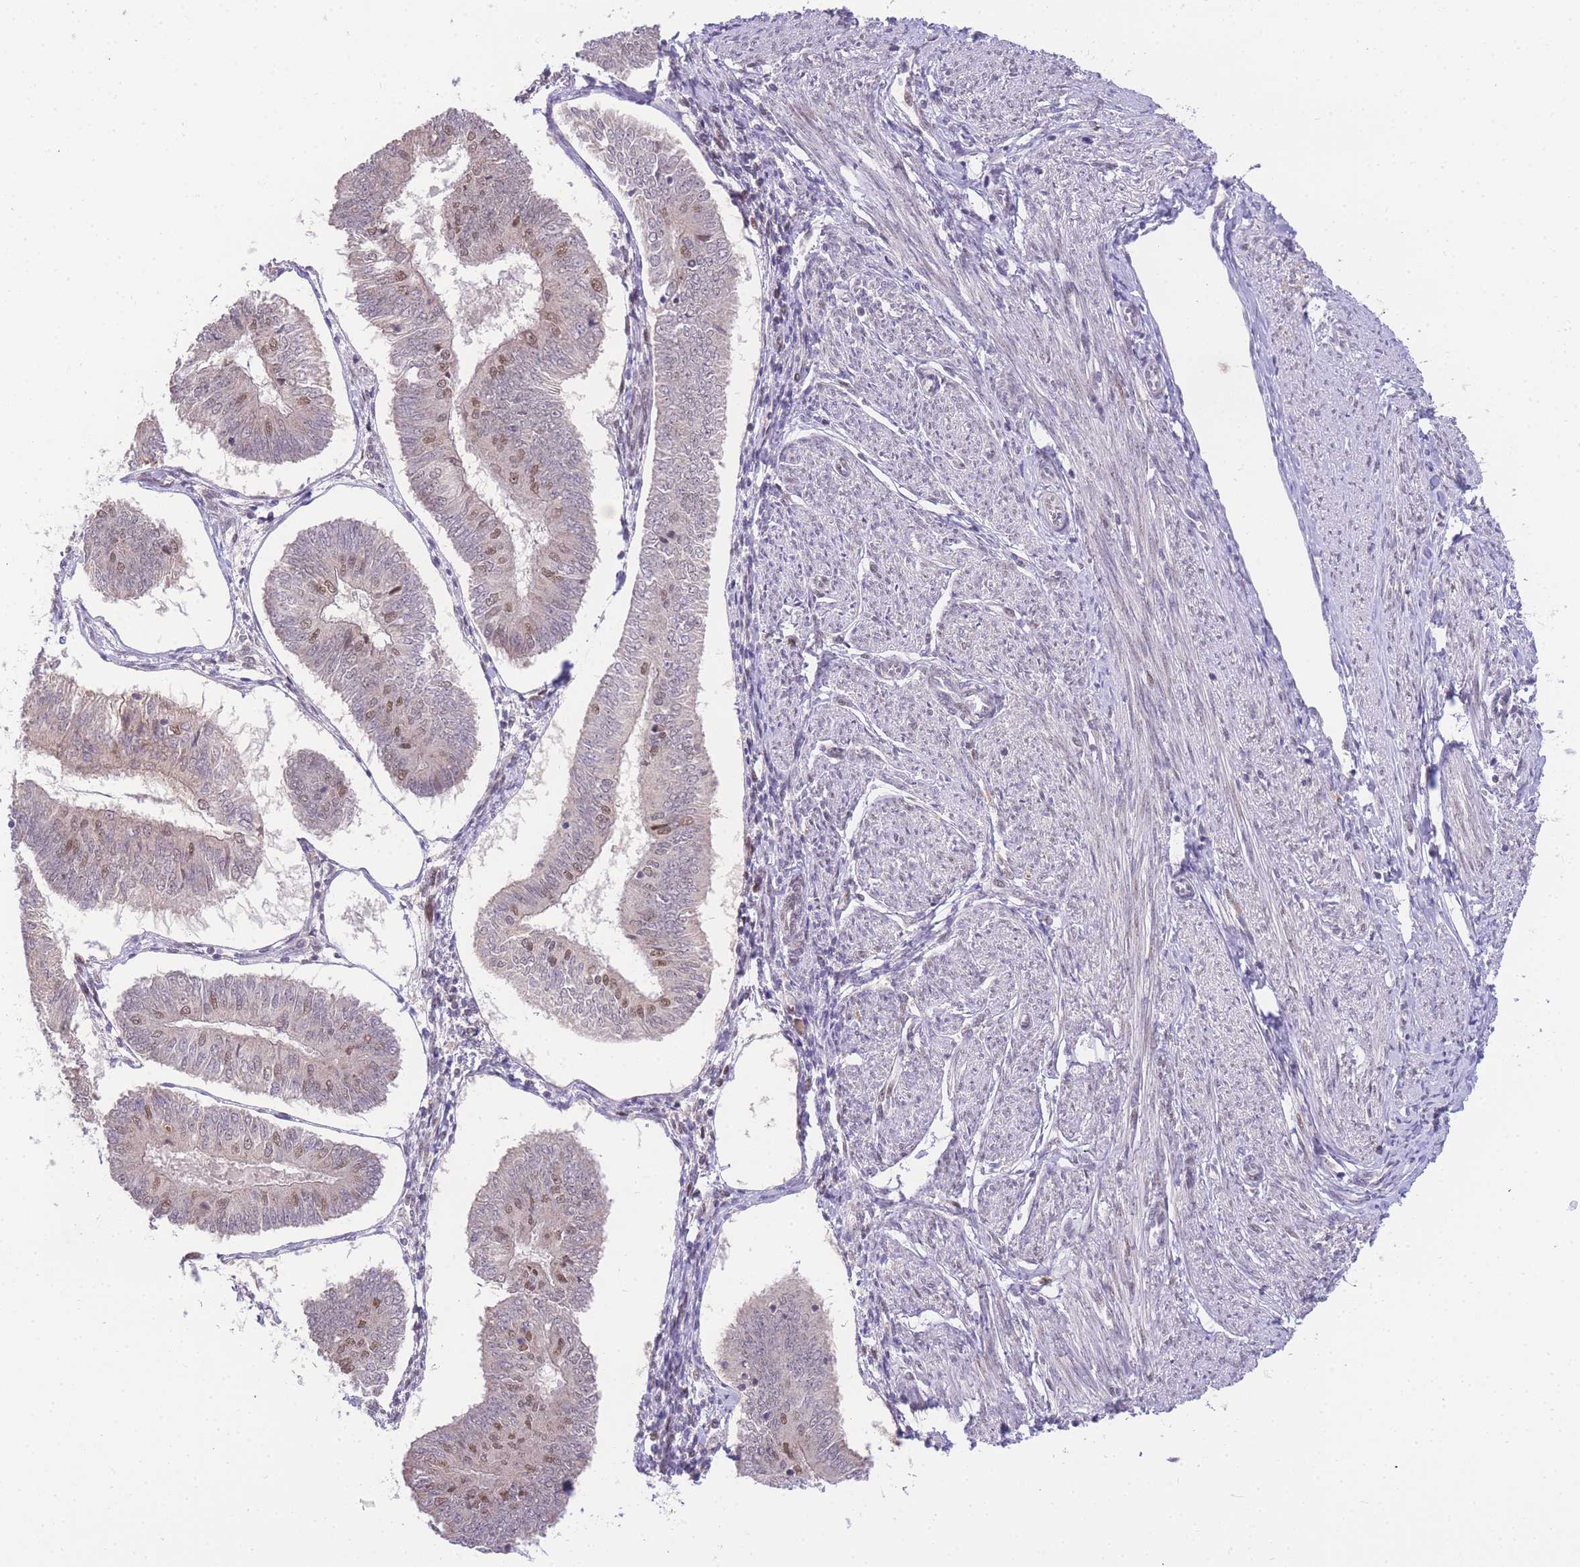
{"staining": {"intensity": "moderate", "quantity": "<25%", "location": "nuclear"}, "tissue": "endometrial cancer", "cell_type": "Tumor cells", "image_type": "cancer", "snomed": [{"axis": "morphology", "description": "Adenocarcinoma, NOS"}, {"axis": "topography", "description": "Endometrium"}], "caption": "A brown stain labels moderate nuclear staining of a protein in adenocarcinoma (endometrial) tumor cells.", "gene": "PUS10", "patient": {"sex": "female", "age": 58}}